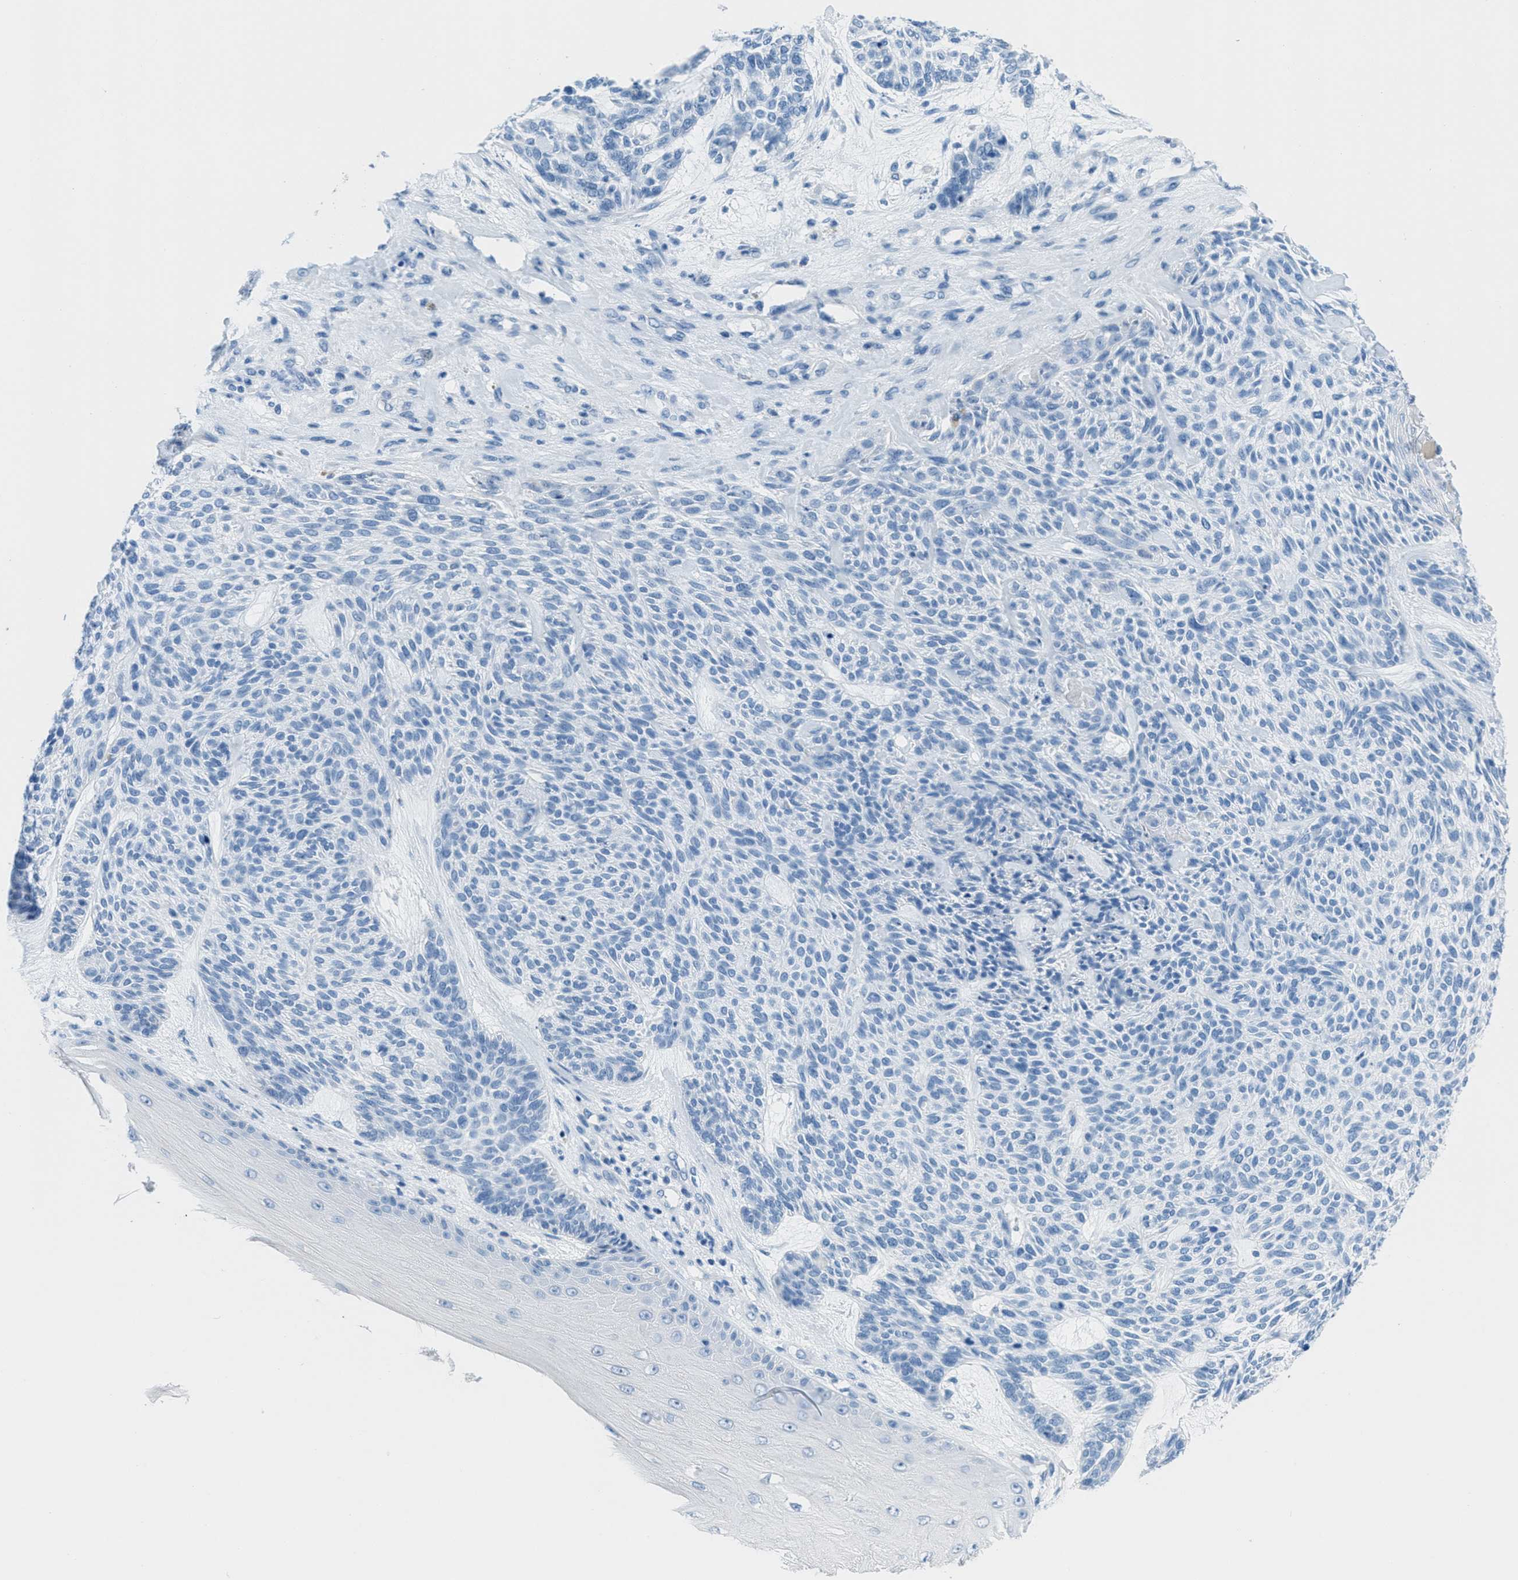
{"staining": {"intensity": "negative", "quantity": "none", "location": "none"}, "tissue": "skin cancer", "cell_type": "Tumor cells", "image_type": "cancer", "snomed": [{"axis": "morphology", "description": "Basal cell carcinoma"}, {"axis": "topography", "description": "Skin"}], "caption": "Immunohistochemical staining of skin cancer exhibits no significant expression in tumor cells.", "gene": "MGARP", "patient": {"sex": "male", "age": 55}}